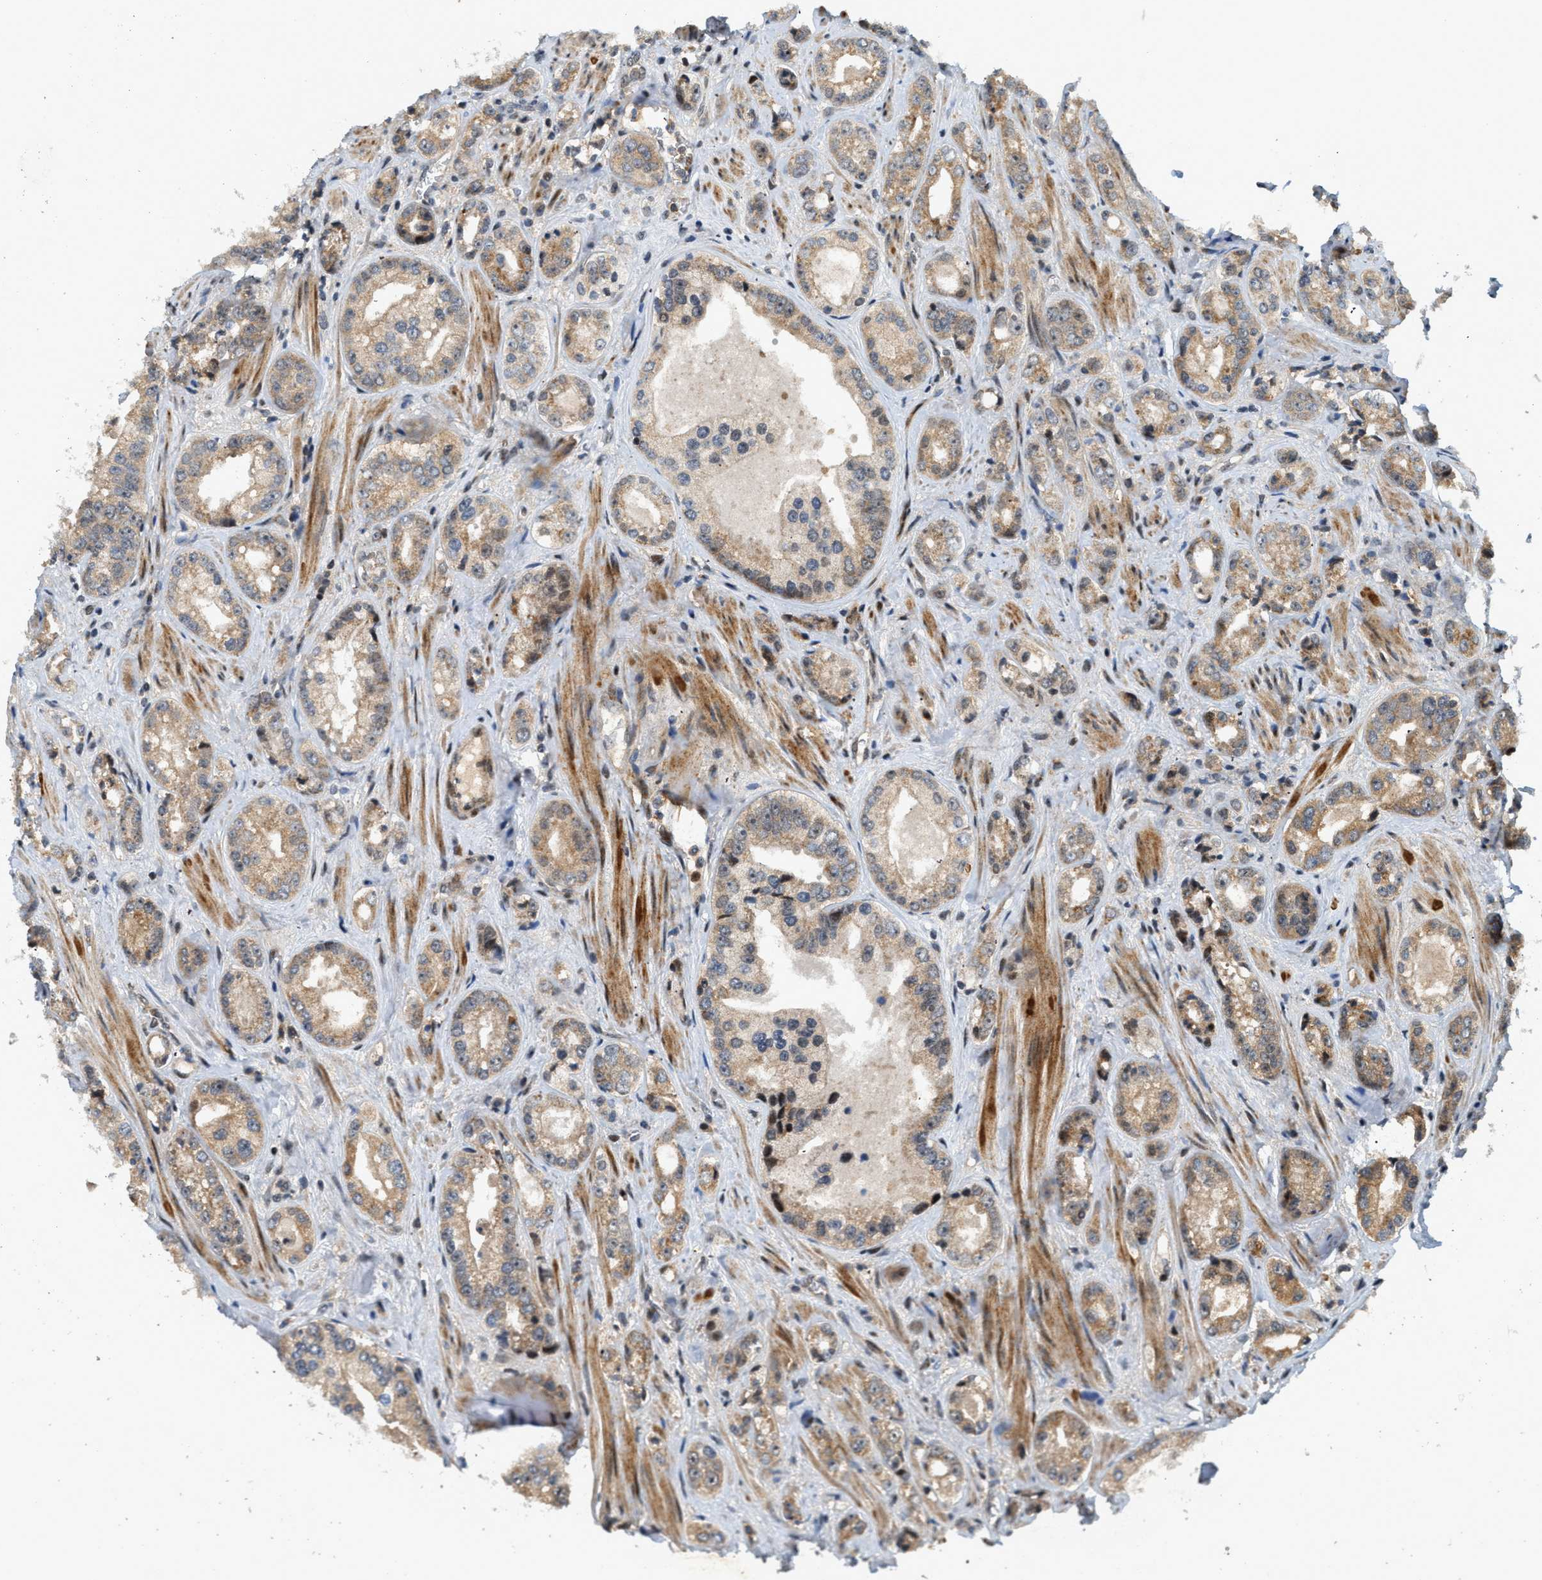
{"staining": {"intensity": "moderate", "quantity": "25%-75%", "location": "cytoplasmic/membranous,nuclear"}, "tissue": "prostate cancer", "cell_type": "Tumor cells", "image_type": "cancer", "snomed": [{"axis": "morphology", "description": "Adenocarcinoma, High grade"}, {"axis": "topography", "description": "Prostate"}], "caption": "Brown immunohistochemical staining in prostate high-grade adenocarcinoma demonstrates moderate cytoplasmic/membranous and nuclear expression in approximately 25%-75% of tumor cells. The protein is shown in brown color, while the nuclei are stained blue.", "gene": "TRAPPC14", "patient": {"sex": "male", "age": 61}}